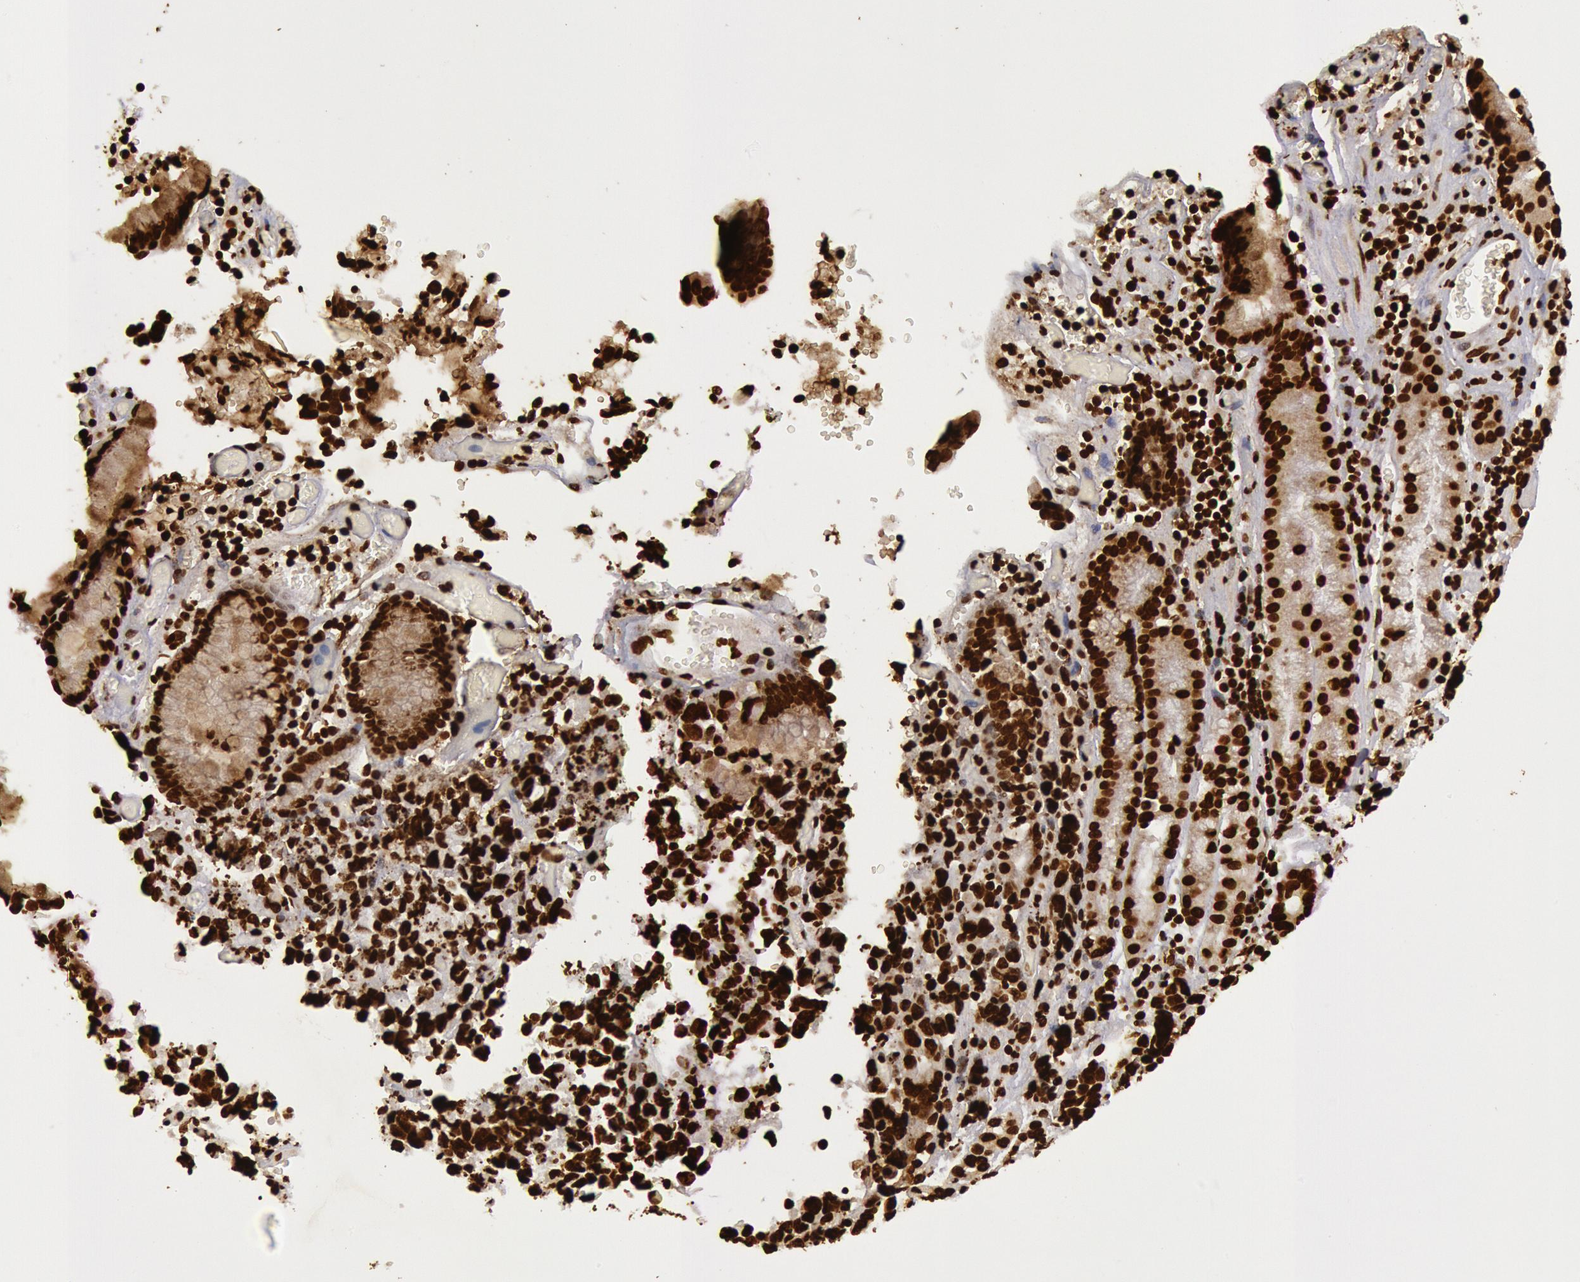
{"staining": {"intensity": "strong", "quantity": ">75%", "location": "nuclear"}, "tissue": "stomach cancer", "cell_type": "Tumor cells", "image_type": "cancer", "snomed": [{"axis": "morphology", "description": "Adenocarcinoma, NOS"}, {"axis": "topography", "description": "Stomach, upper"}], "caption": "A high-resolution micrograph shows immunohistochemistry (IHC) staining of adenocarcinoma (stomach), which reveals strong nuclear positivity in approximately >75% of tumor cells.", "gene": "H3-4", "patient": {"sex": "male", "age": 71}}